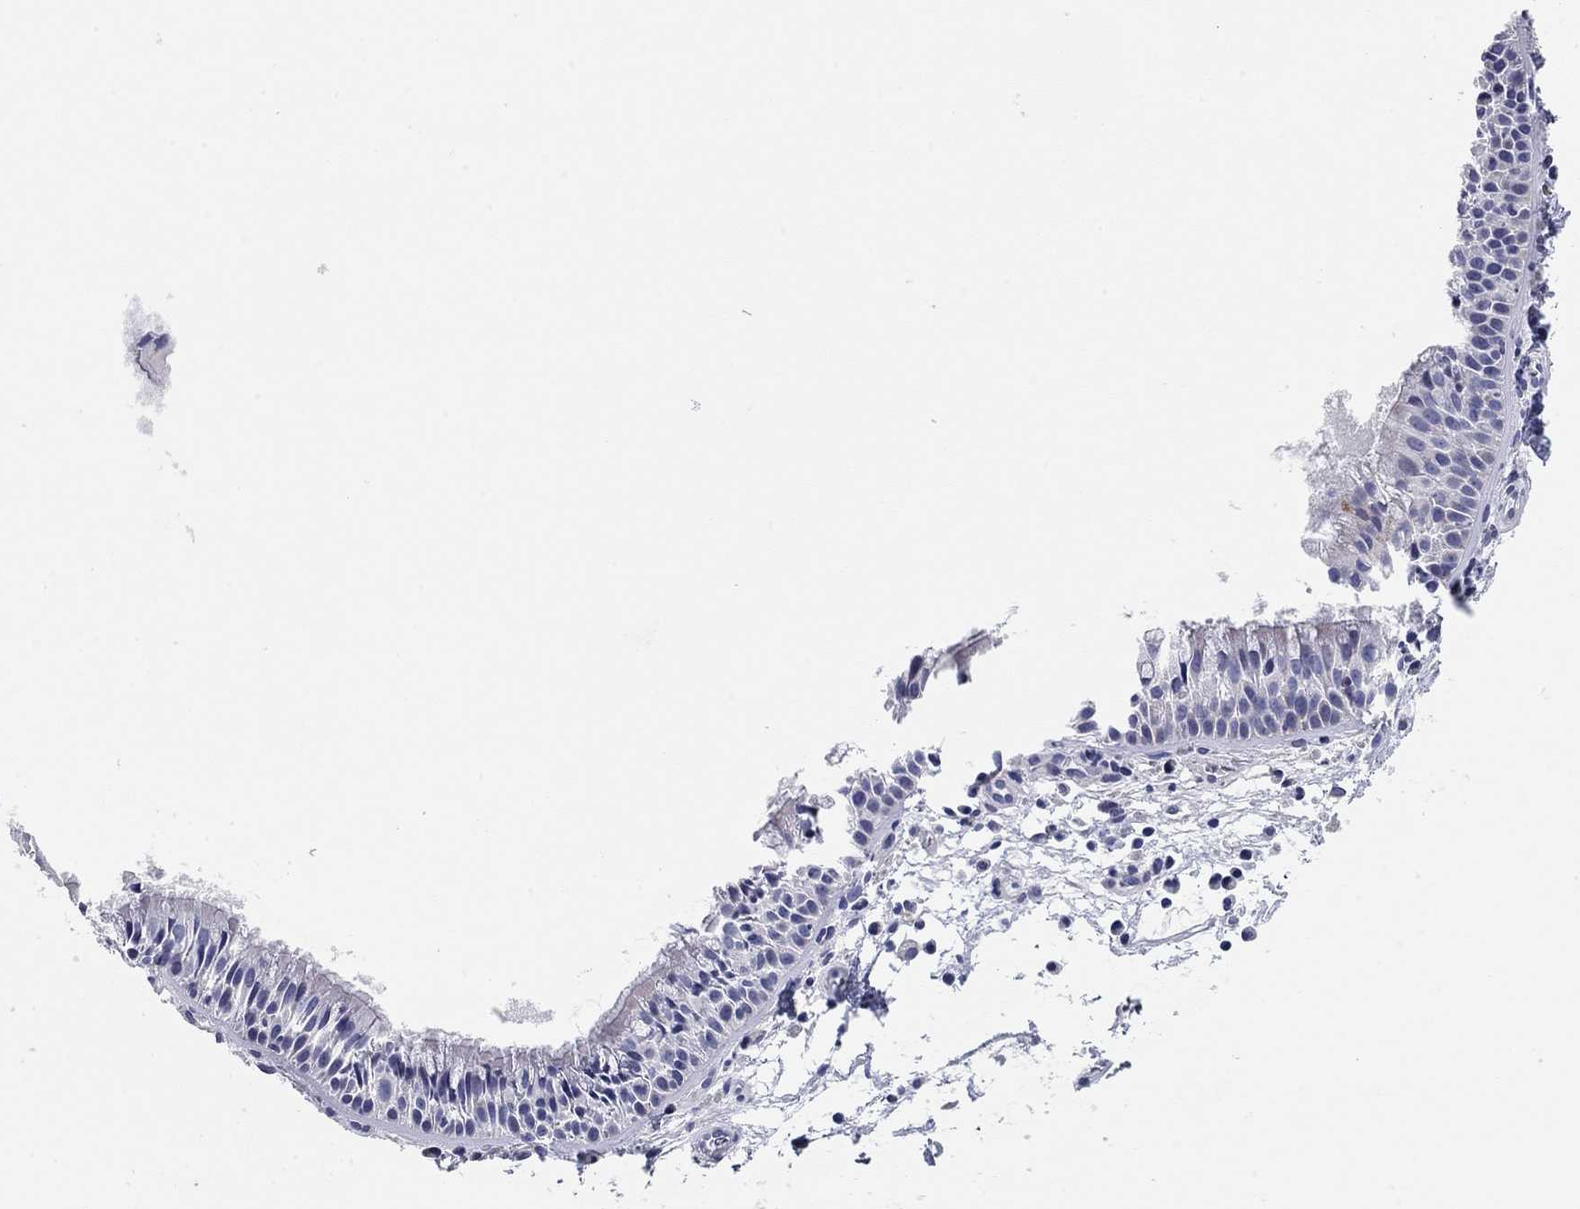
{"staining": {"intensity": "moderate", "quantity": "<25%", "location": "cytoplasmic/membranous"}, "tissue": "nasopharynx", "cell_type": "Respiratory epithelial cells", "image_type": "normal", "snomed": [{"axis": "morphology", "description": "Normal tissue, NOS"}, {"axis": "topography", "description": "Nasopharynx"}], "caption": "Immunohistochemical staining of benign nasopharynx exhibits <25% levels of moderate cytoplasmic/membranous protein expression in about <25% of respiratory epithelial cells.", "gene": "CHI3L2", "patient": {"sex": "male", "age": 51}}